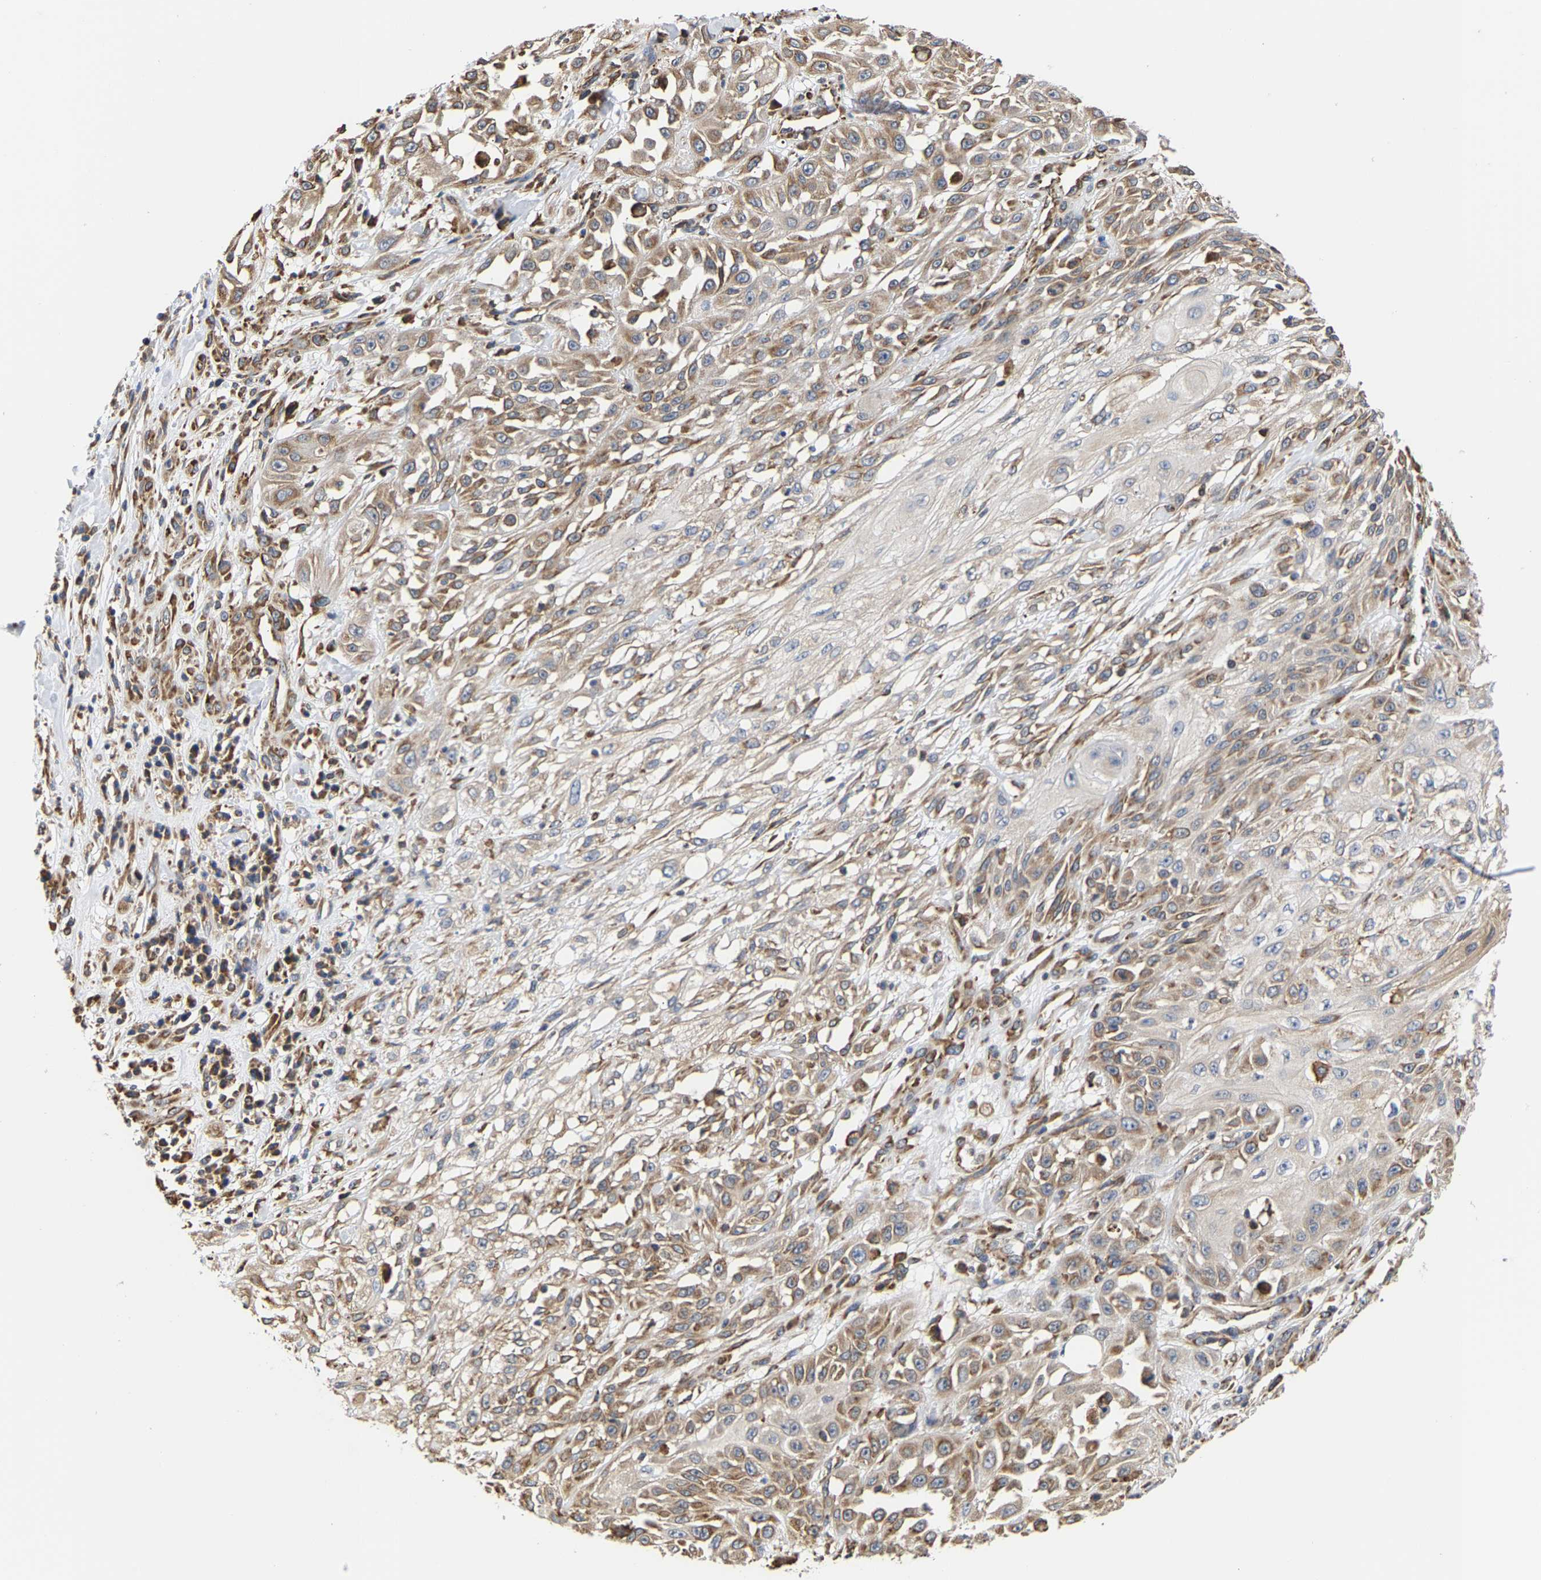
{"staining": {"intensity": "moderate", "quantity": ">75%", "location": "cytoplasmic/membranous"}, "tissue": "skin cancer", "cell_type": "Tumor cells", "image_type": "cancer", "snomed": [{"axis": "morphology", "description": "Squamous cell carcinoma, NOS"}, {"axis": "morphology", "description": "Squamous cell carcinoma, metastatic, NOS"}, {"axis": "topography", "description": "Skin"}, {"axis": "topography", "description": "Lymph node"}], "caption": "A histopathology image showing moderate cytoplasmic/membranous positivity in approximately >75% of tumor cells in skin cancer, as visualized by brown immunohistochemical staining.", "gene": "ARAP1", "patient": {"sex": "male", "age": 75}}